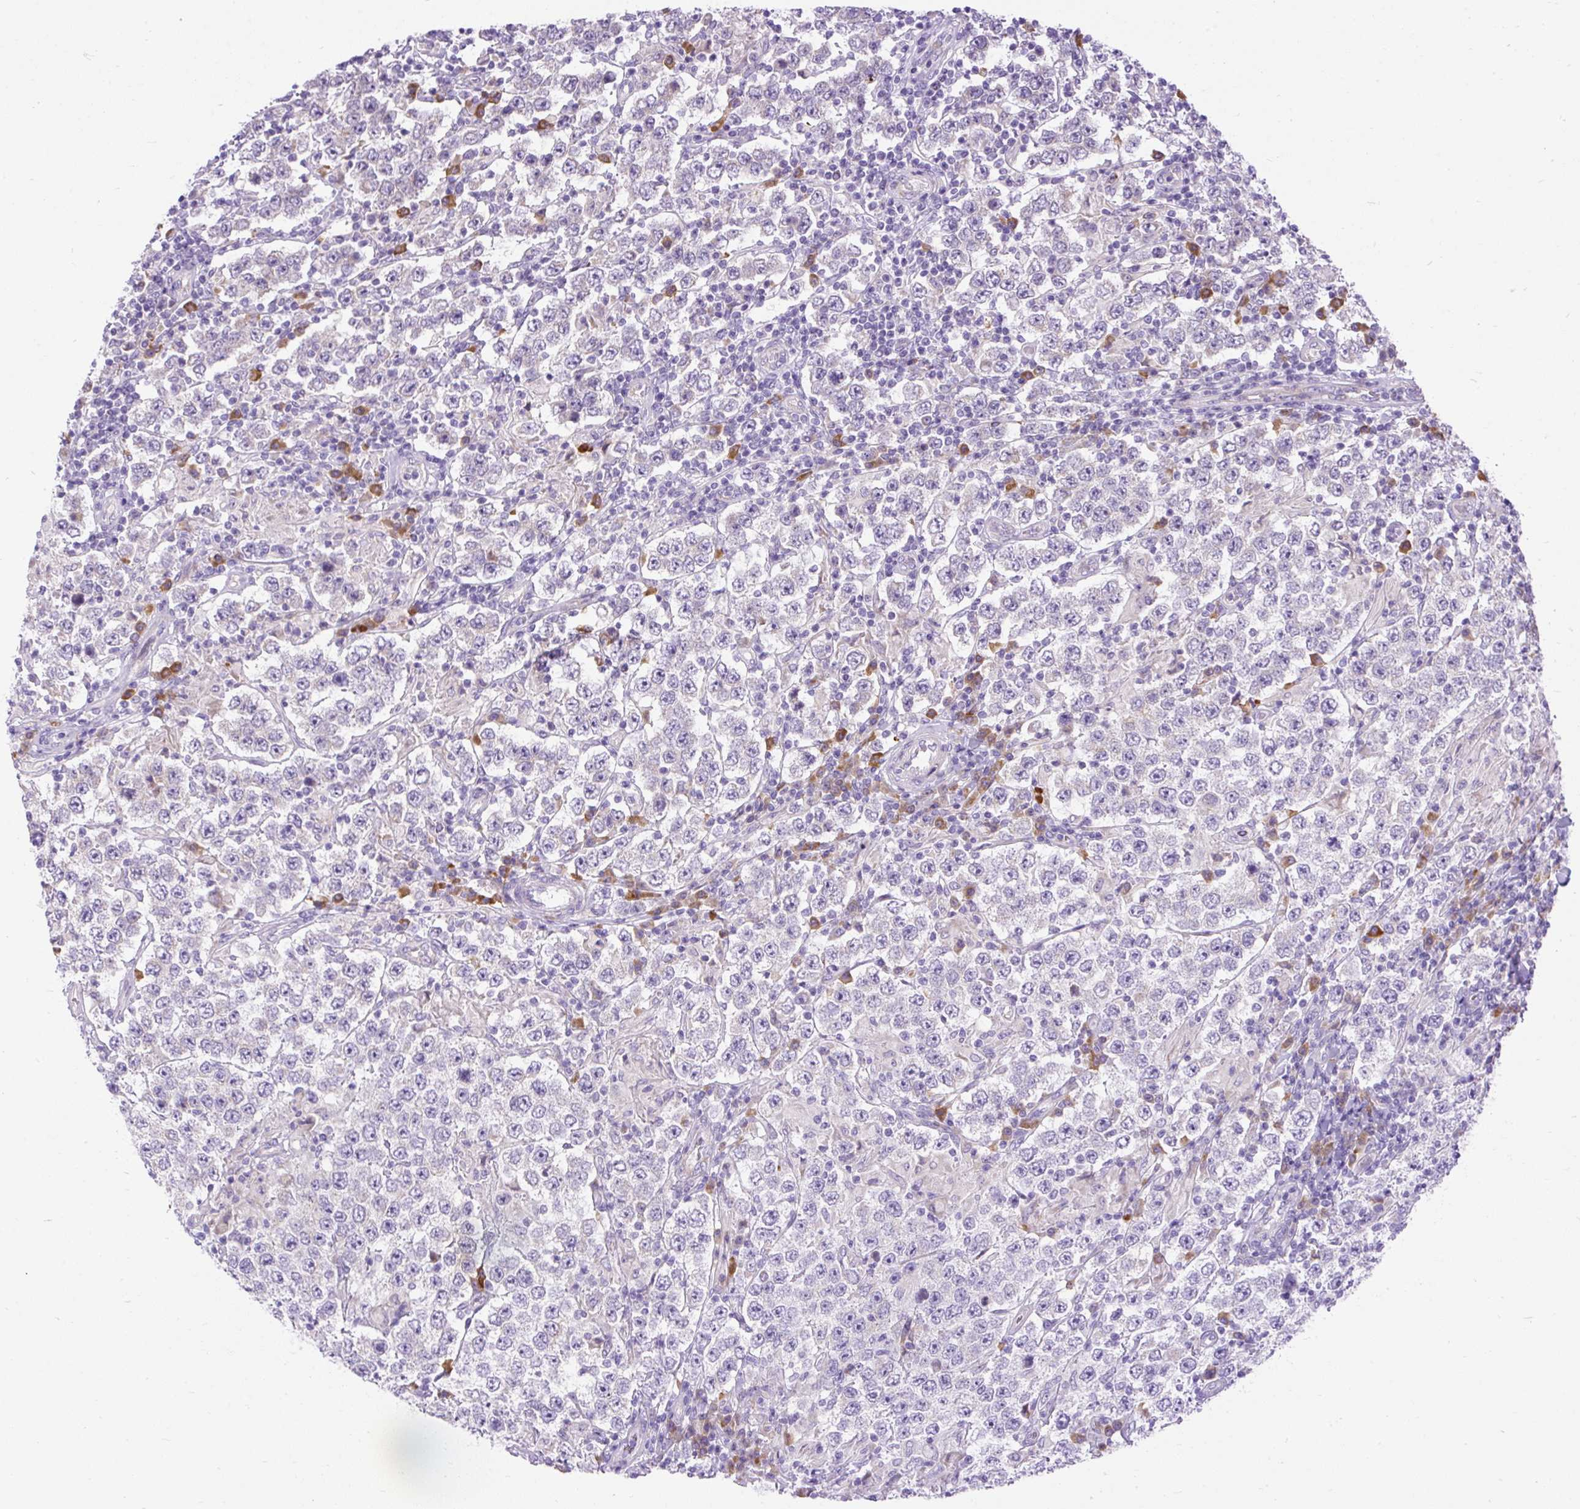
{"staining": {"intensity": "negative", "quantity": "none", "location": "none"}, "tissue": "testis cancer", "cell_type": "Tumor cells", "image_type": "cancer", "snomed": [{"axis": "morphology", "description": "Normal tissue, NOS"}, {"axis": "morphology", "description": "Urothelial carcinoma, High grade"}, {"axis": "morphology", "description": "Seminoma, NOS"}, {"axis": "morphology", "description": "Carcinoma, Embryonal, NOS"}, {"axis": "topography", "description": "Urinary bladder"}, {"axis": "topography", "description": "Testis"}], "caption": "This image is of embryonal carcinoma (testis) stained with immunohistochemistry (IHC) to label a protein in brown with the nuclei are counter-stained blue. There is no expression in tumor cells.", "gene": "SYBU", "patient": {"sex": "male", "age": 41}}